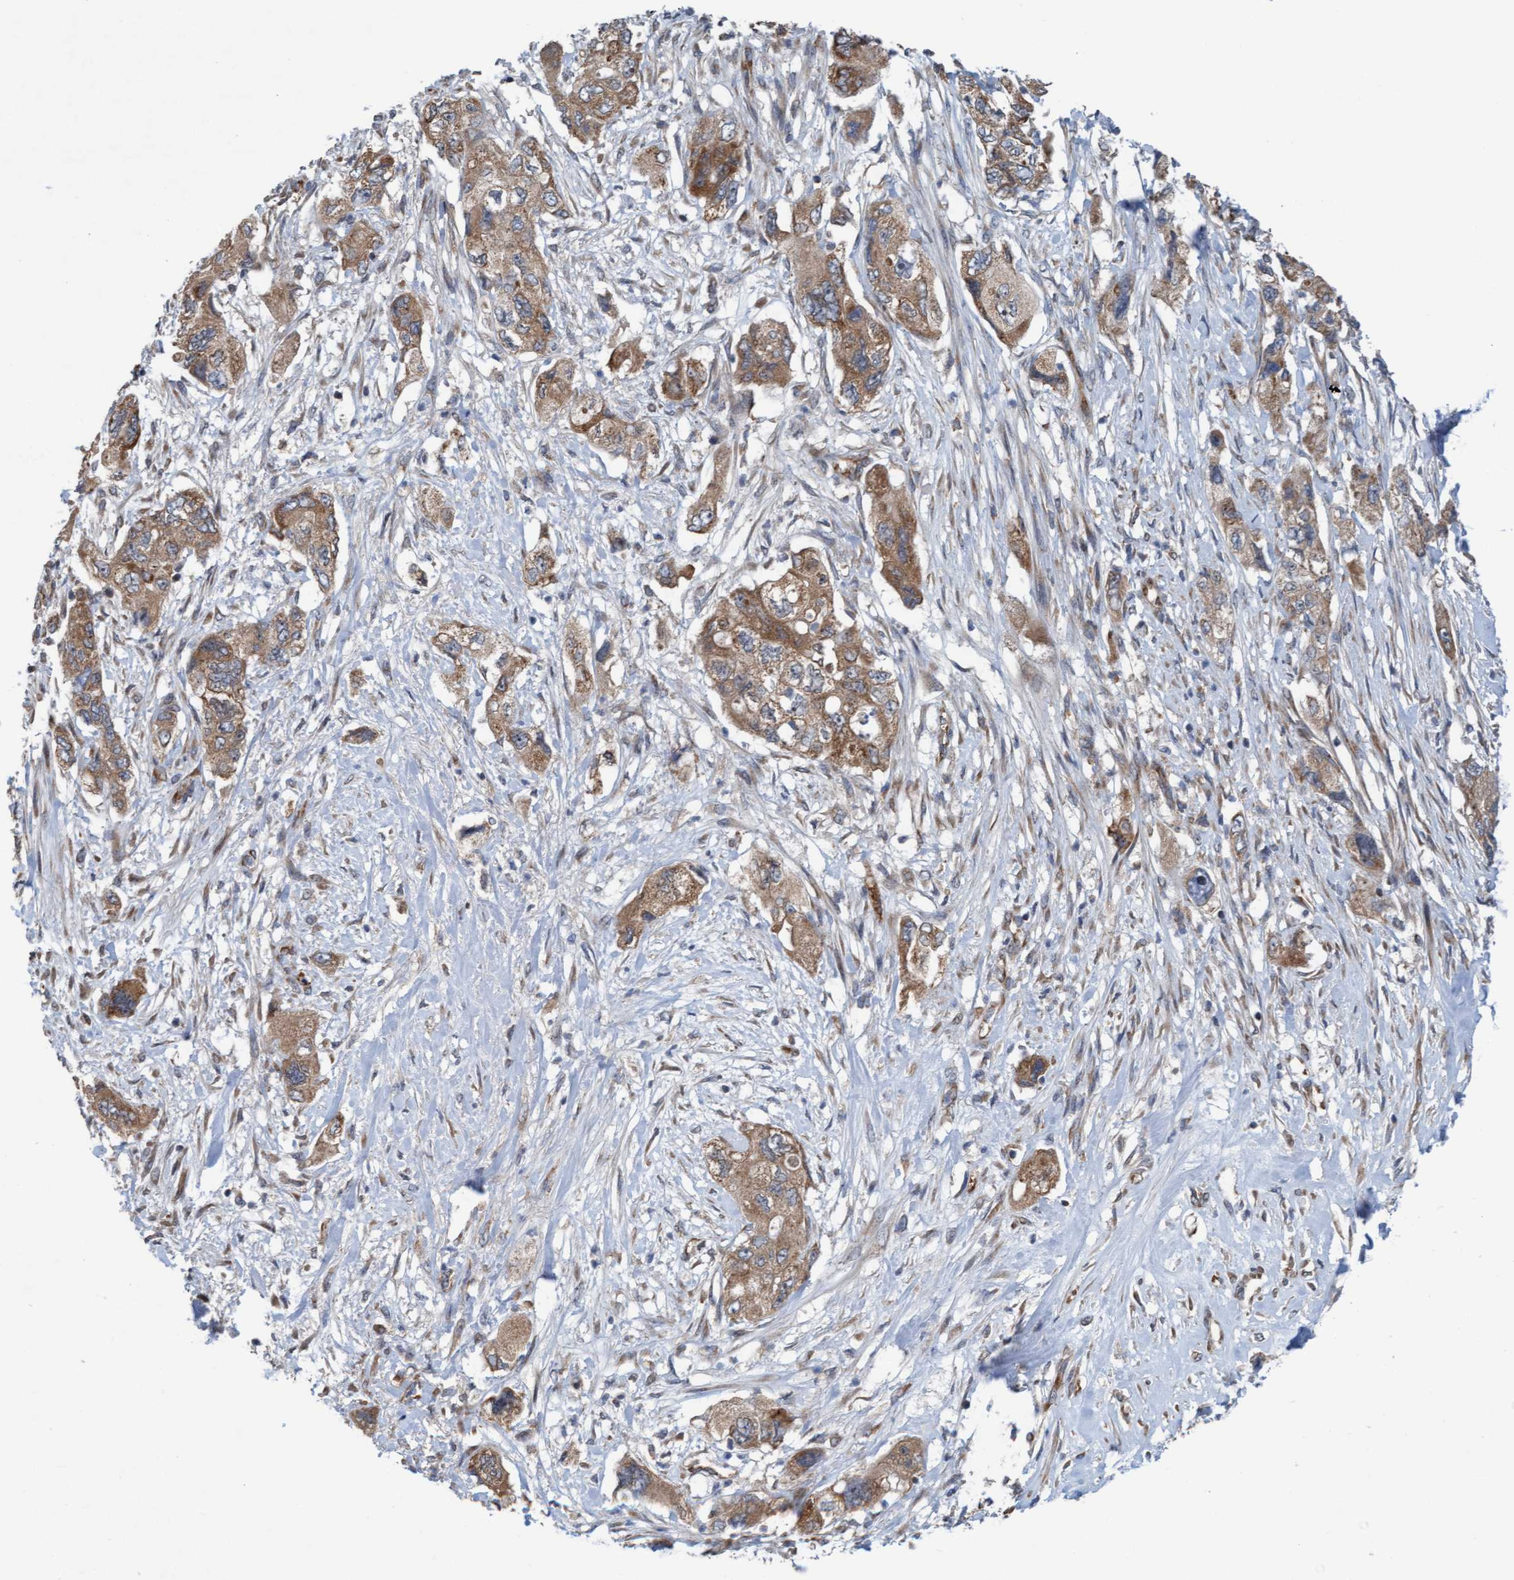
{"staining": {"intensity": "moderate", "quantity": ">75%", "location": "cytoplasmic/membranous"}, "tissue": "pancreatic cancer", "cell_type": "Tumor cells", "image_type": "cancer", "snomed": [{"axis": "morphology", "description": "Adenocarcinoma, NOS"}, {"axis": "topography", "description": "Pancreas"}], "caption": "This micrograph shows immunohistochemistry staining of pancreatic cancer, with medium moderate cytoplasmic/membranous expression in about >75% of tumor cells.", "gene": "ZNF566", "patient": {"sex": "female", "age": 73}}